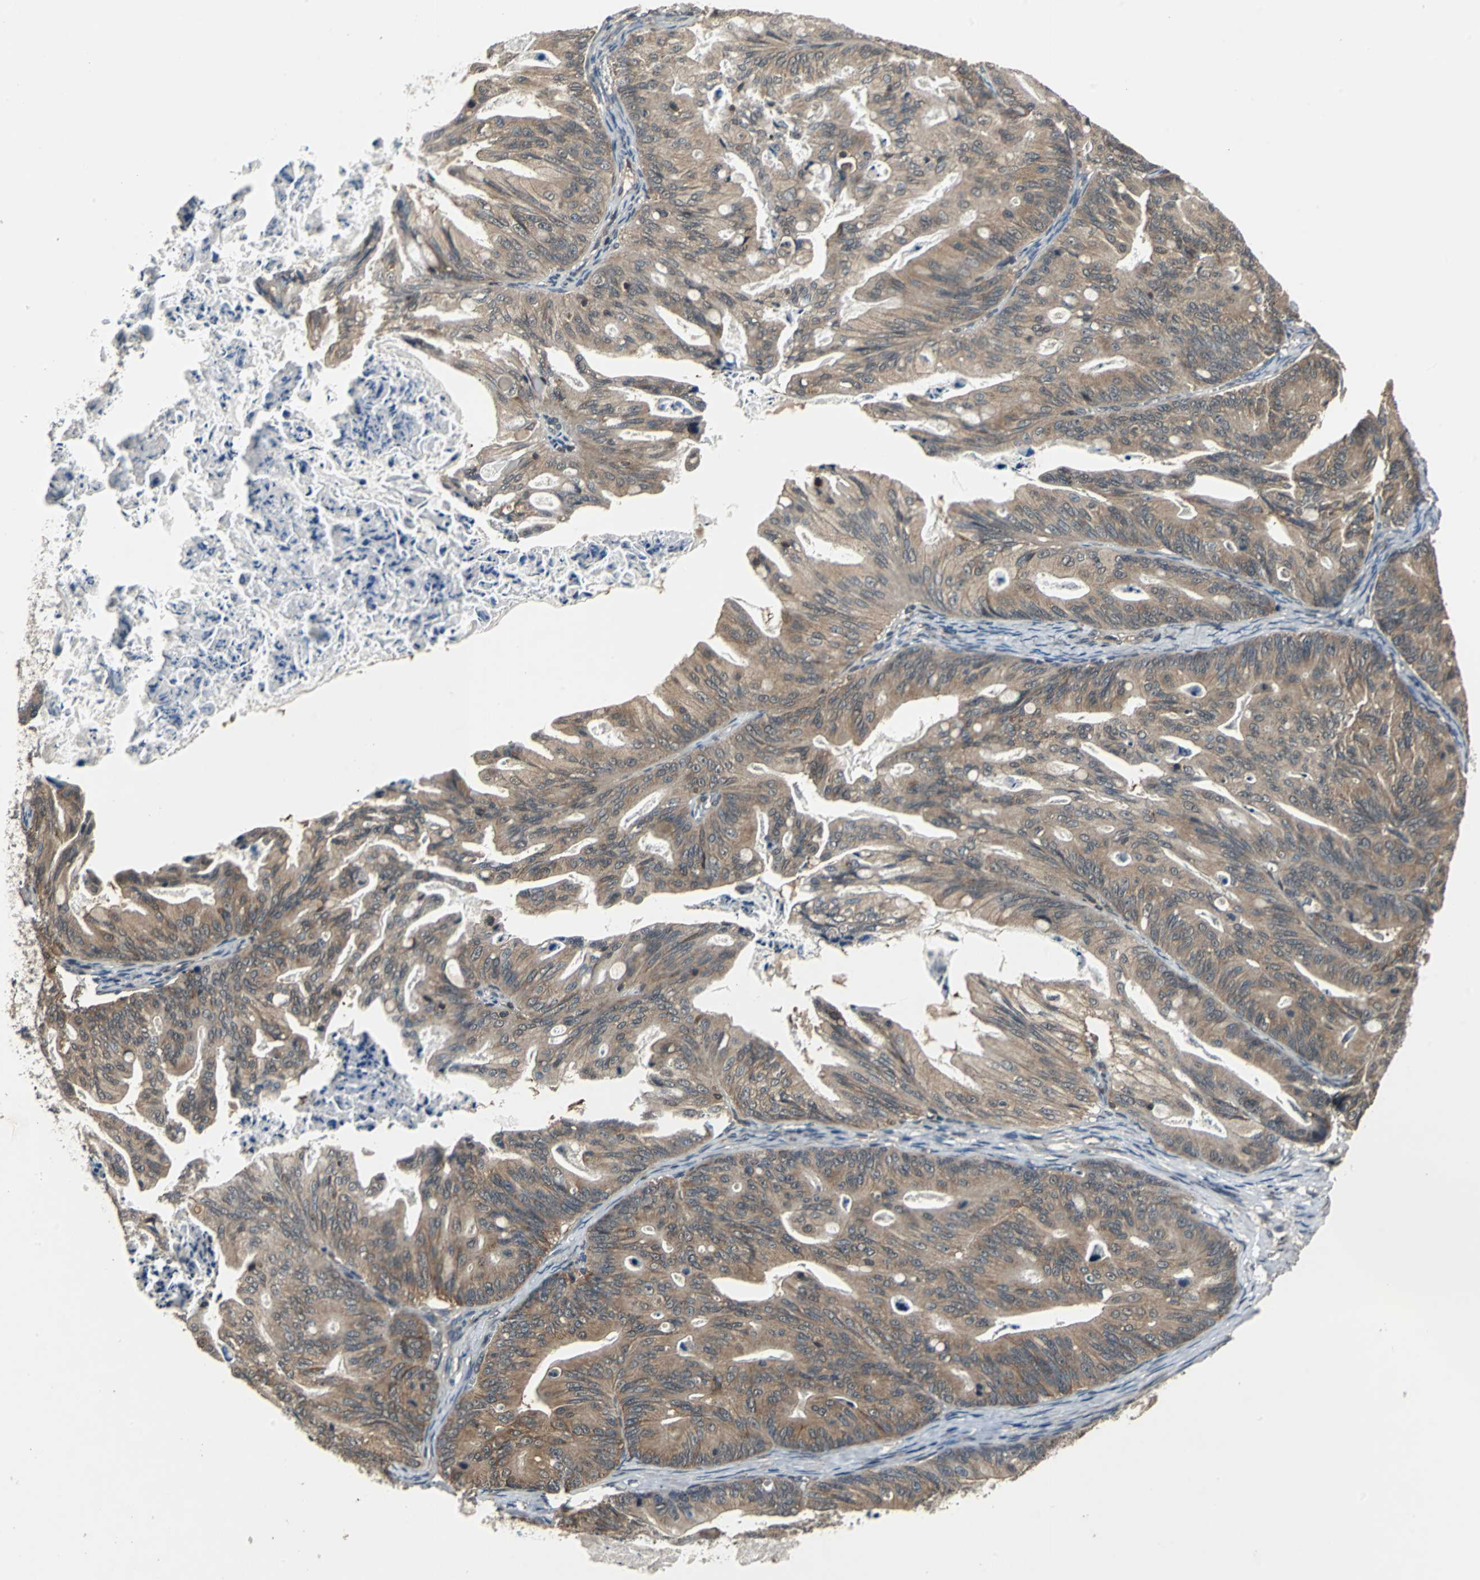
{"staining": {"intensity": "moderate", "quantity": ">75%", "location": "cytoplasmic/membranous"}, "tissue": "ovarian cancer", "cell_type": "Tumor cells", "image_type": "cancer", "snomed": [{"axis": "morphology", "description": "Cystadenocarcinoma, mucinous, NOS"}, {"axis": "topography", "description": "Ovary"}], "caption": "Immunohistochemistry (DAB (3,3'-diaminobenzidine)) staining of human ovarian cancer (mucinous cystadenocarcinoma) displays moderate cytoplasmic/membranous protein expression in about >75% of tumor cells. Ihc stains the protein in brown and the nuclei are stained blue.", "gene": "EIF2B2", "patient": {"sex": "female", "age": 36}}